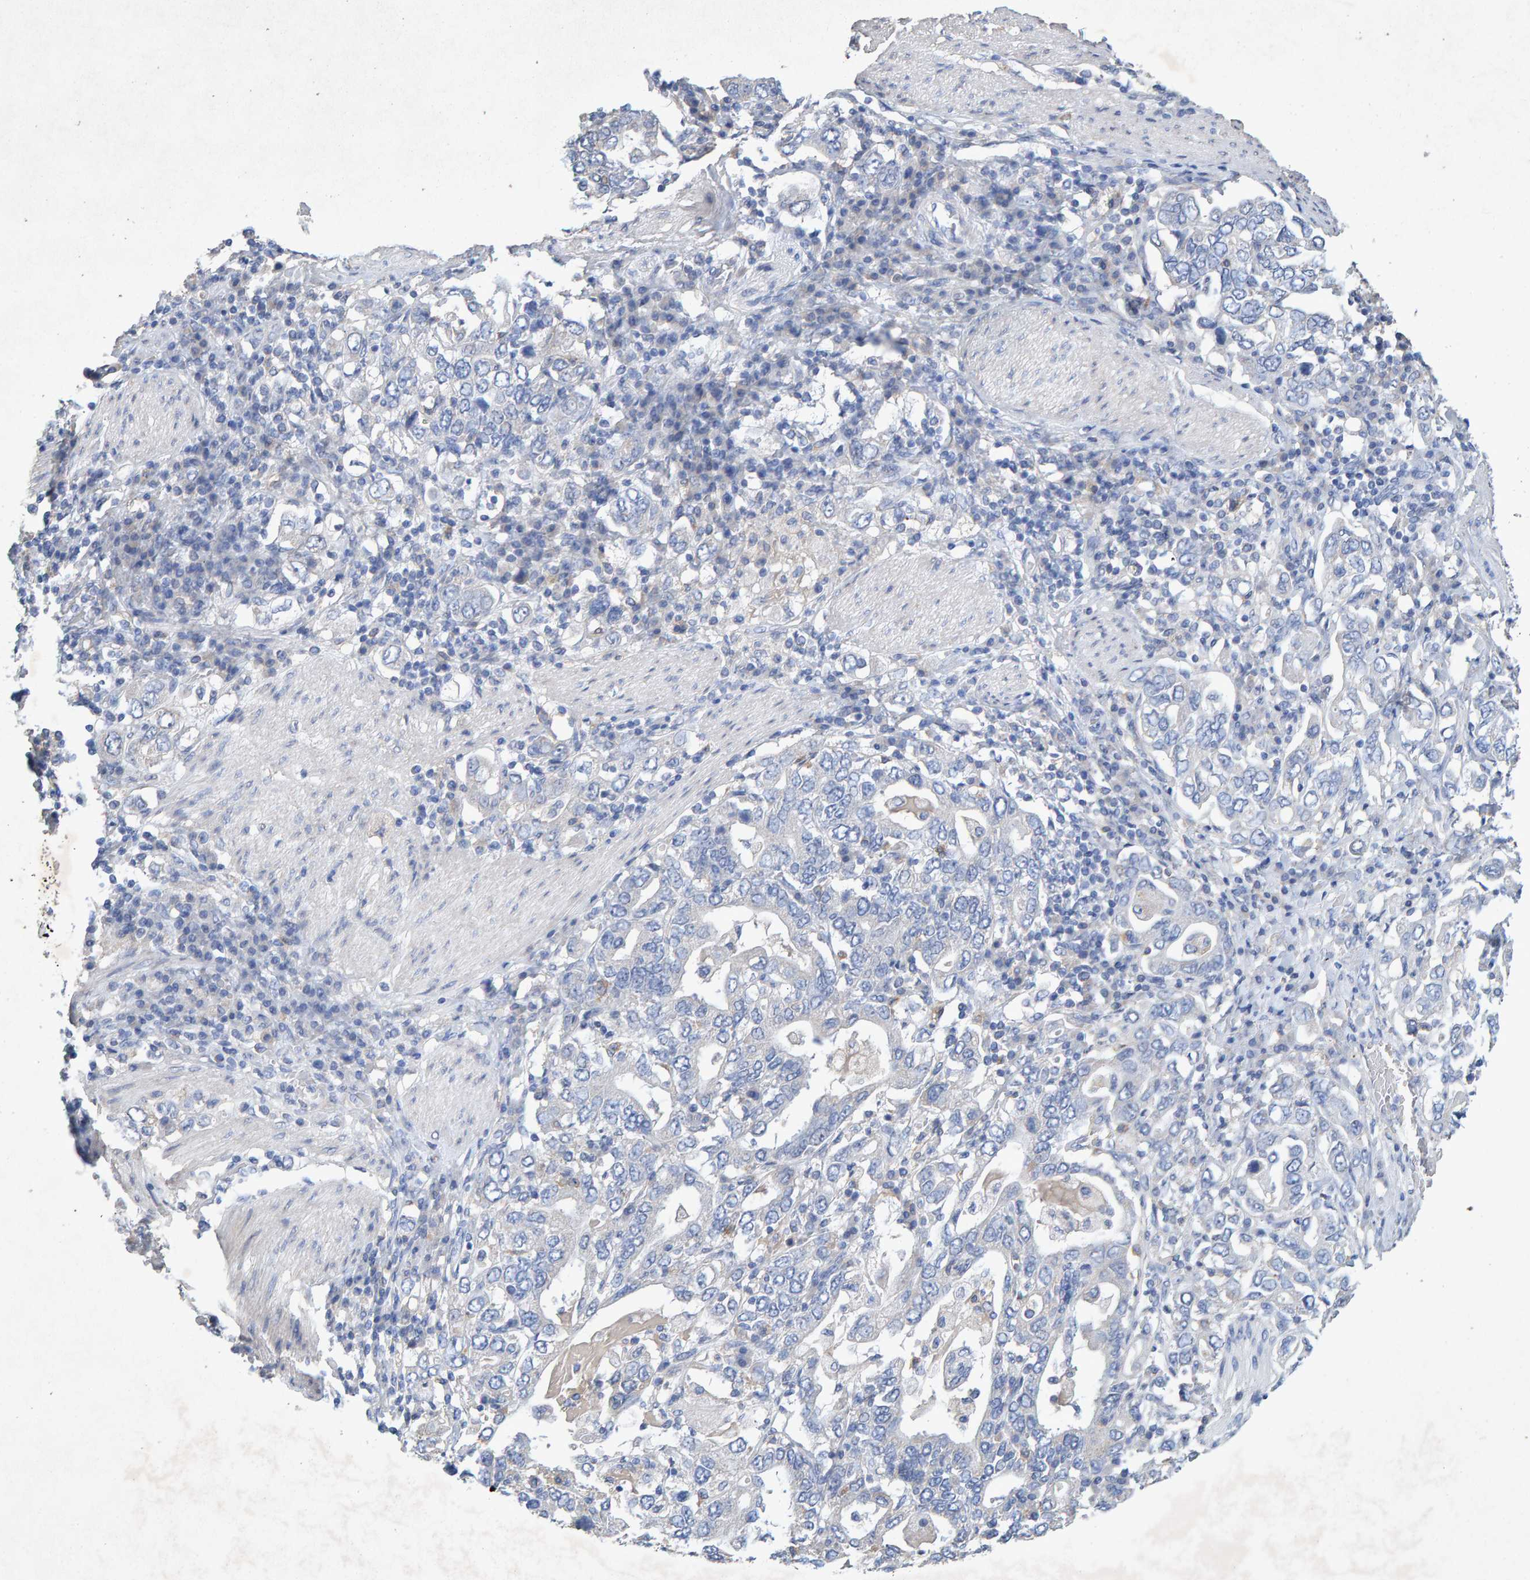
{"staining": {"intensity": "negative", "quantity": "none", "location": "none"}, "tissue": "stomach cancer", "cell_type": "Tumor cells", "image_type": "cancer", "snomed": [{"axis": "morphology", "description": "Adenocarcinoma, NOS"}, {"axis": "topography", "description": "Stomach, upper"}], "caption": "There is no significant positivity in tumor cells of stomach cancer (adenocarcinoma).", "gene": "CTH", "patient": {"sex": "male", "age": 62}}